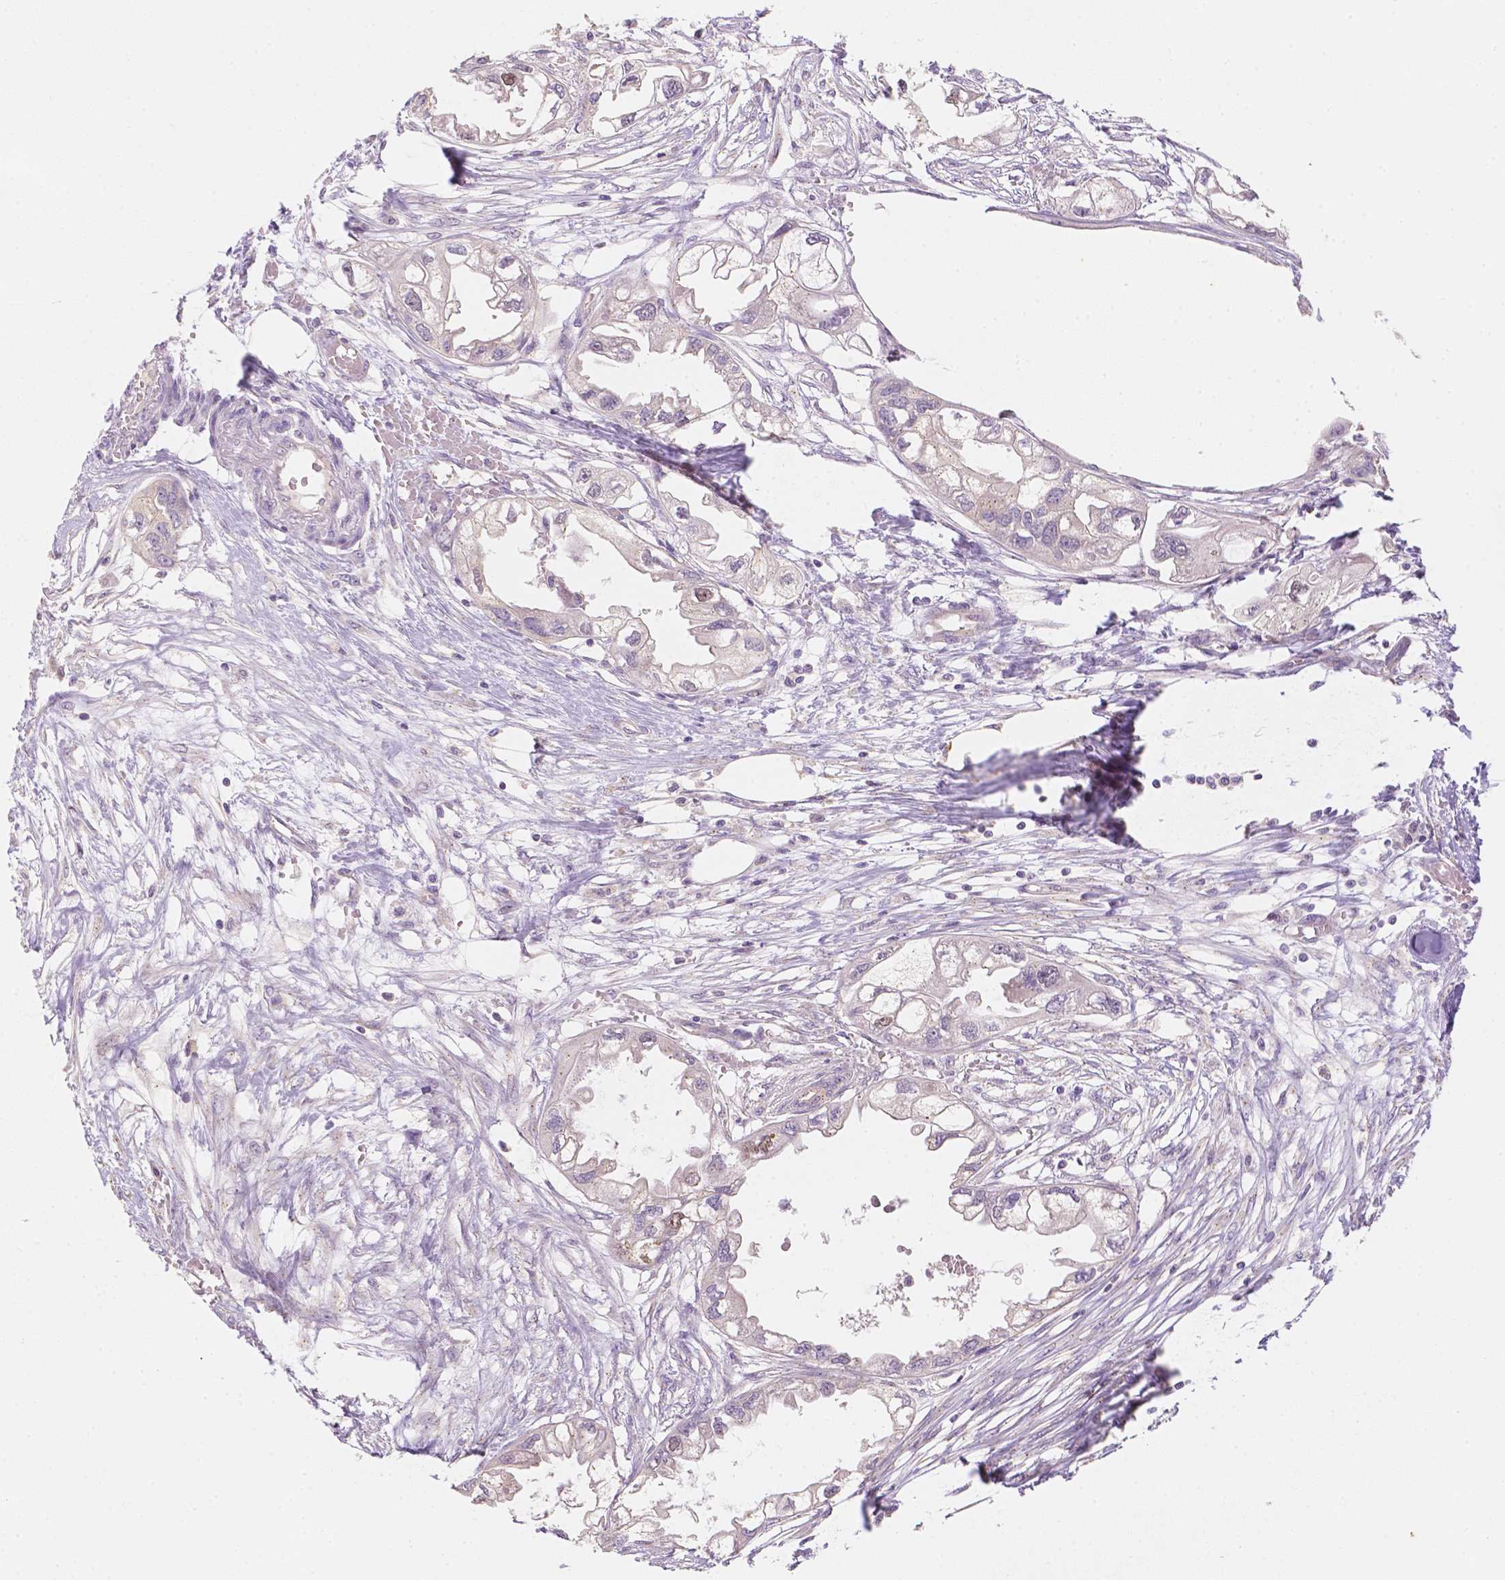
{"staining": {"intensity": "negative", "quantity": "none", "location": "none"}, "tissue": "endometrial cancer", "cell_type": "Tumor cells", "image_type": "cancer", "snomed": [{"axis": "morphology", "description": "Adenocarcinoma, NOS"}, {"axis": "morphology", "description": "Adenocarcinoma, metastatic, NOS"}, {"axis": "topography", "description": "Adipose tissue"}, {"axis": "topography", "description": "Endometrium"}], "caption": "Endometrial metastatic adenocarcinoma was stained to show a protein in brown. There is no significant positivity in tumor cells.", "gene": "C10orf67", "patient": {"sex": "female", "age": 67}}